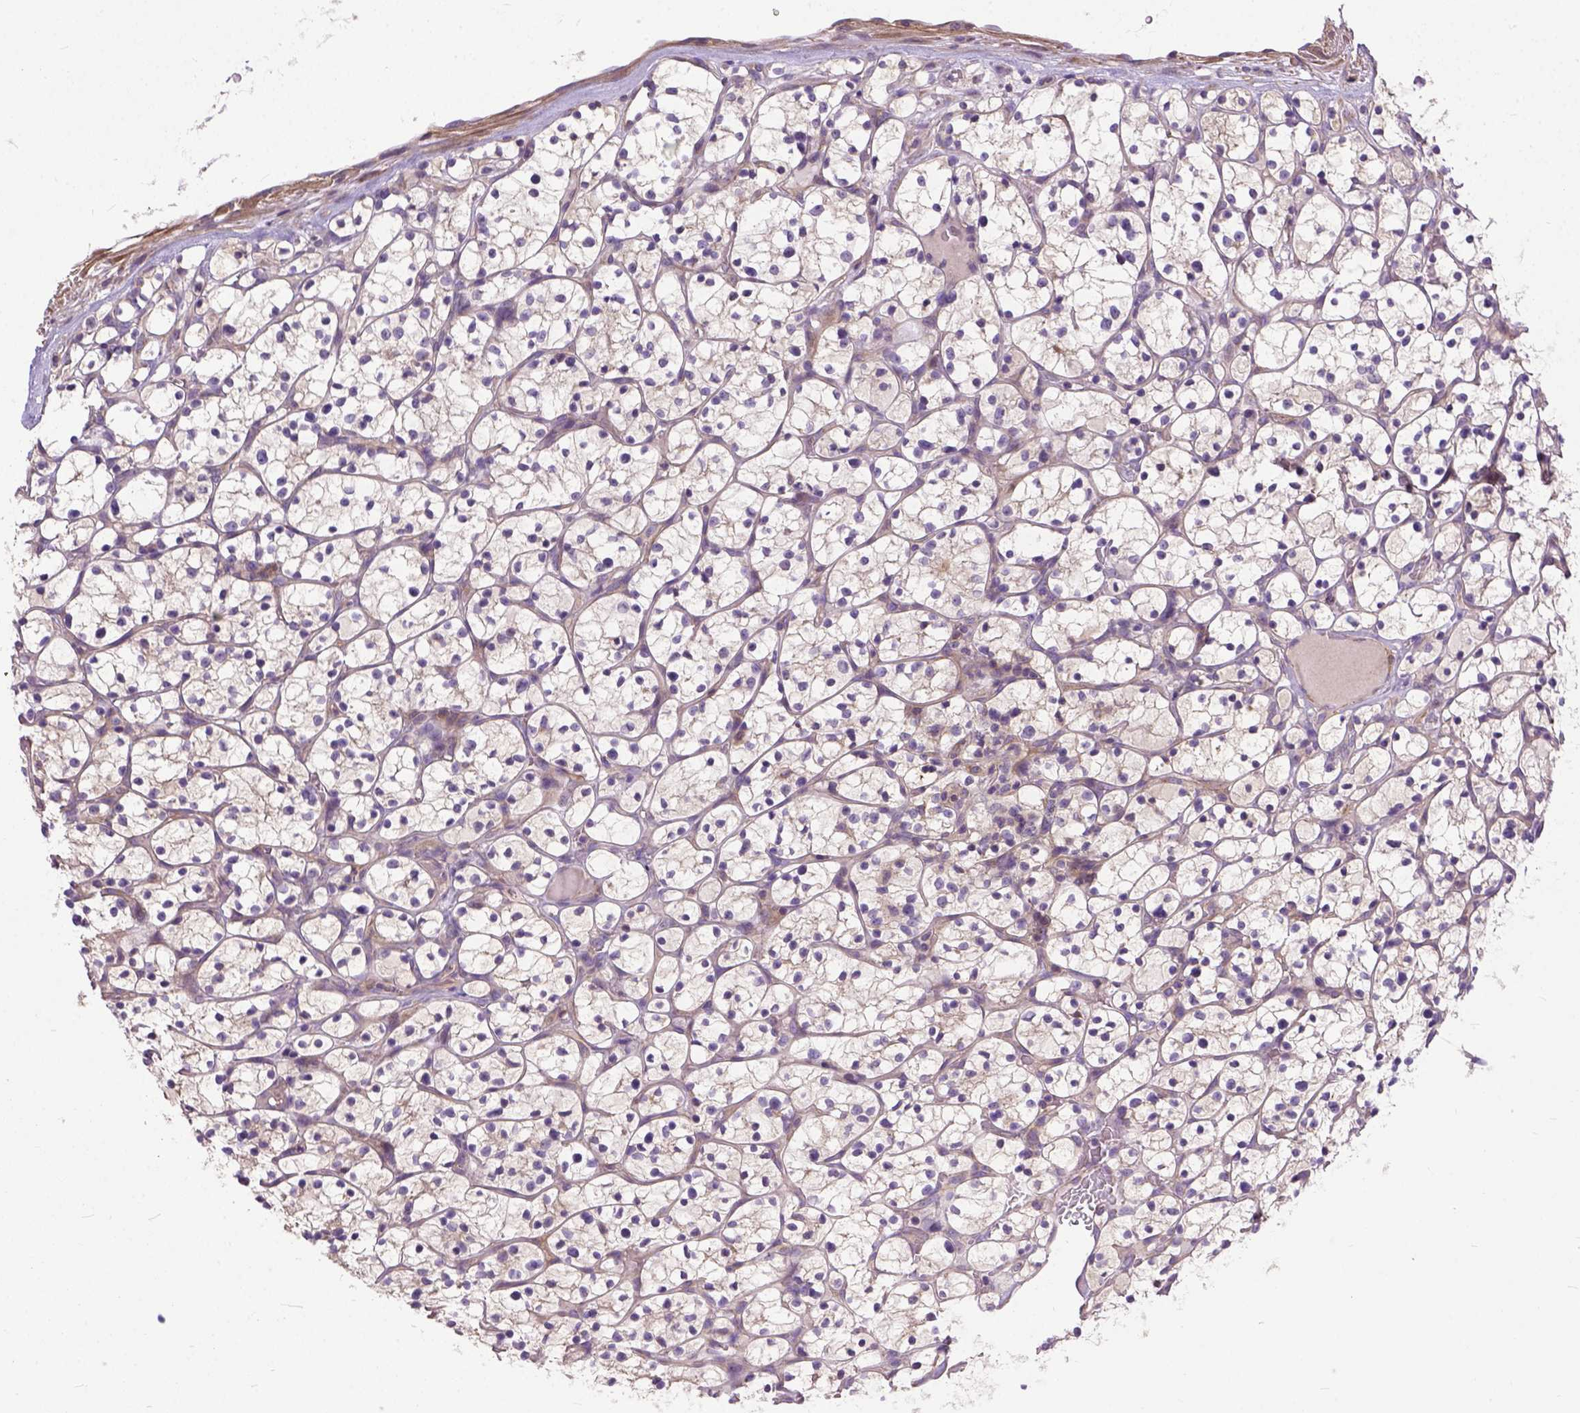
{"staining": {"intensity": "negative", "quantity": "none", "location": "none"}, "tissue": "renal cancer", "cell_type": "Tumor cells", "image_type": "cancer", "snomed": [{"axis": "morphology", "description": "Adenocarcinoma, NOS"}, {"axis": "topography", "description": "Kidney"}], "caption": "A high-resolution micrograph shows immunohistochemistry staining of renal adenocarcinoma, which demonstrates no significant expression in tumor cells.", "gene": "BANF2", "patient": {"sex": "female", "age": 64}}